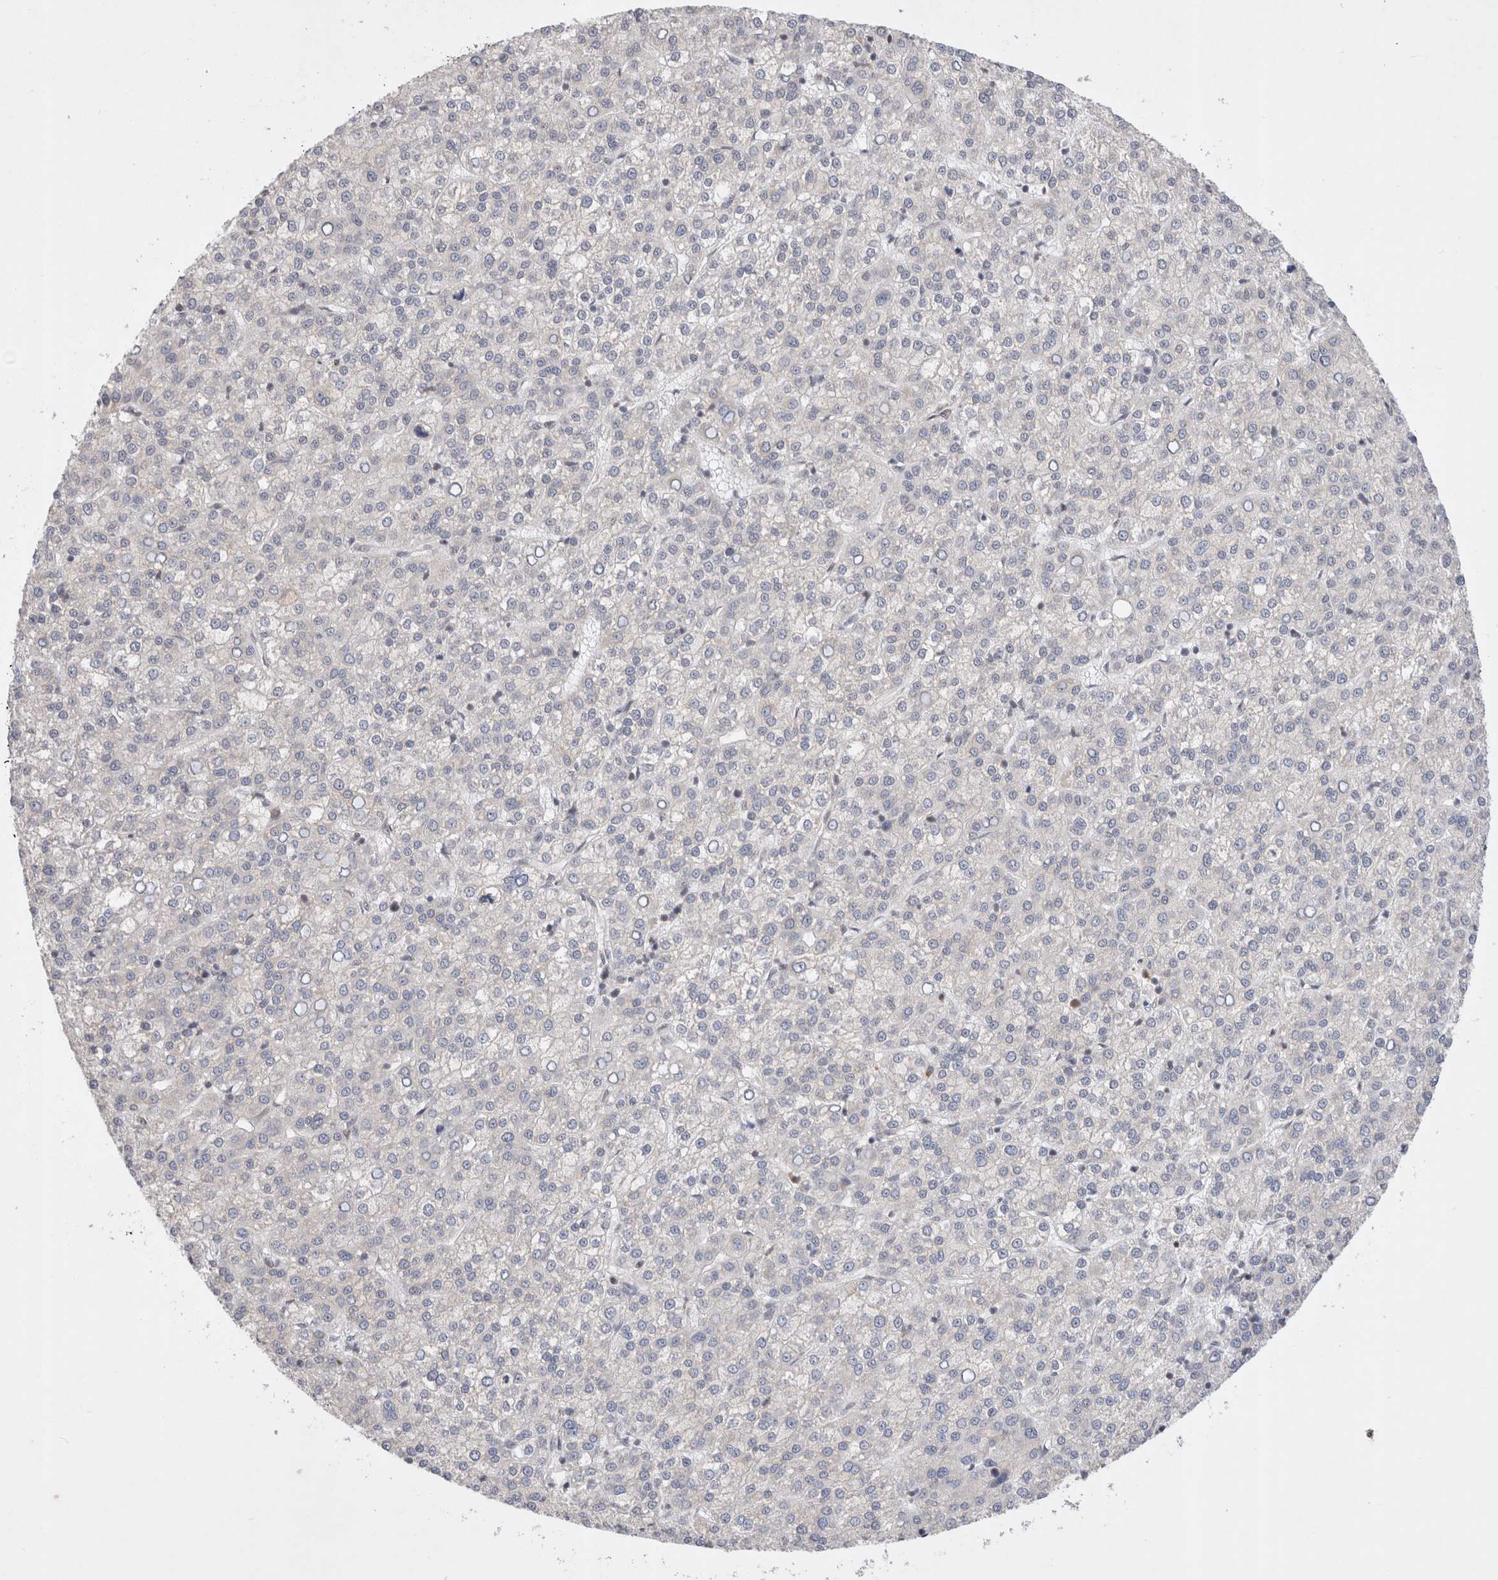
{"staining": {"intensity": "negative", "quantity": "none", "location": "none"}, "tissue": "liver cancer", "cell_type": "Tumor cells", "image_type": "cancer", "snomed": [{"axis": "morphology", "description": "Carcinoma, Hepatocellular, NOS"}, {"axis": "topography", "description": "Liver"}], "caption": "Tumor cells show no significant positivity in liver cancer (hepatocellular carcinoma).", "gene": "GTF2I", "patient": {"sex": "female", "age": 58}}